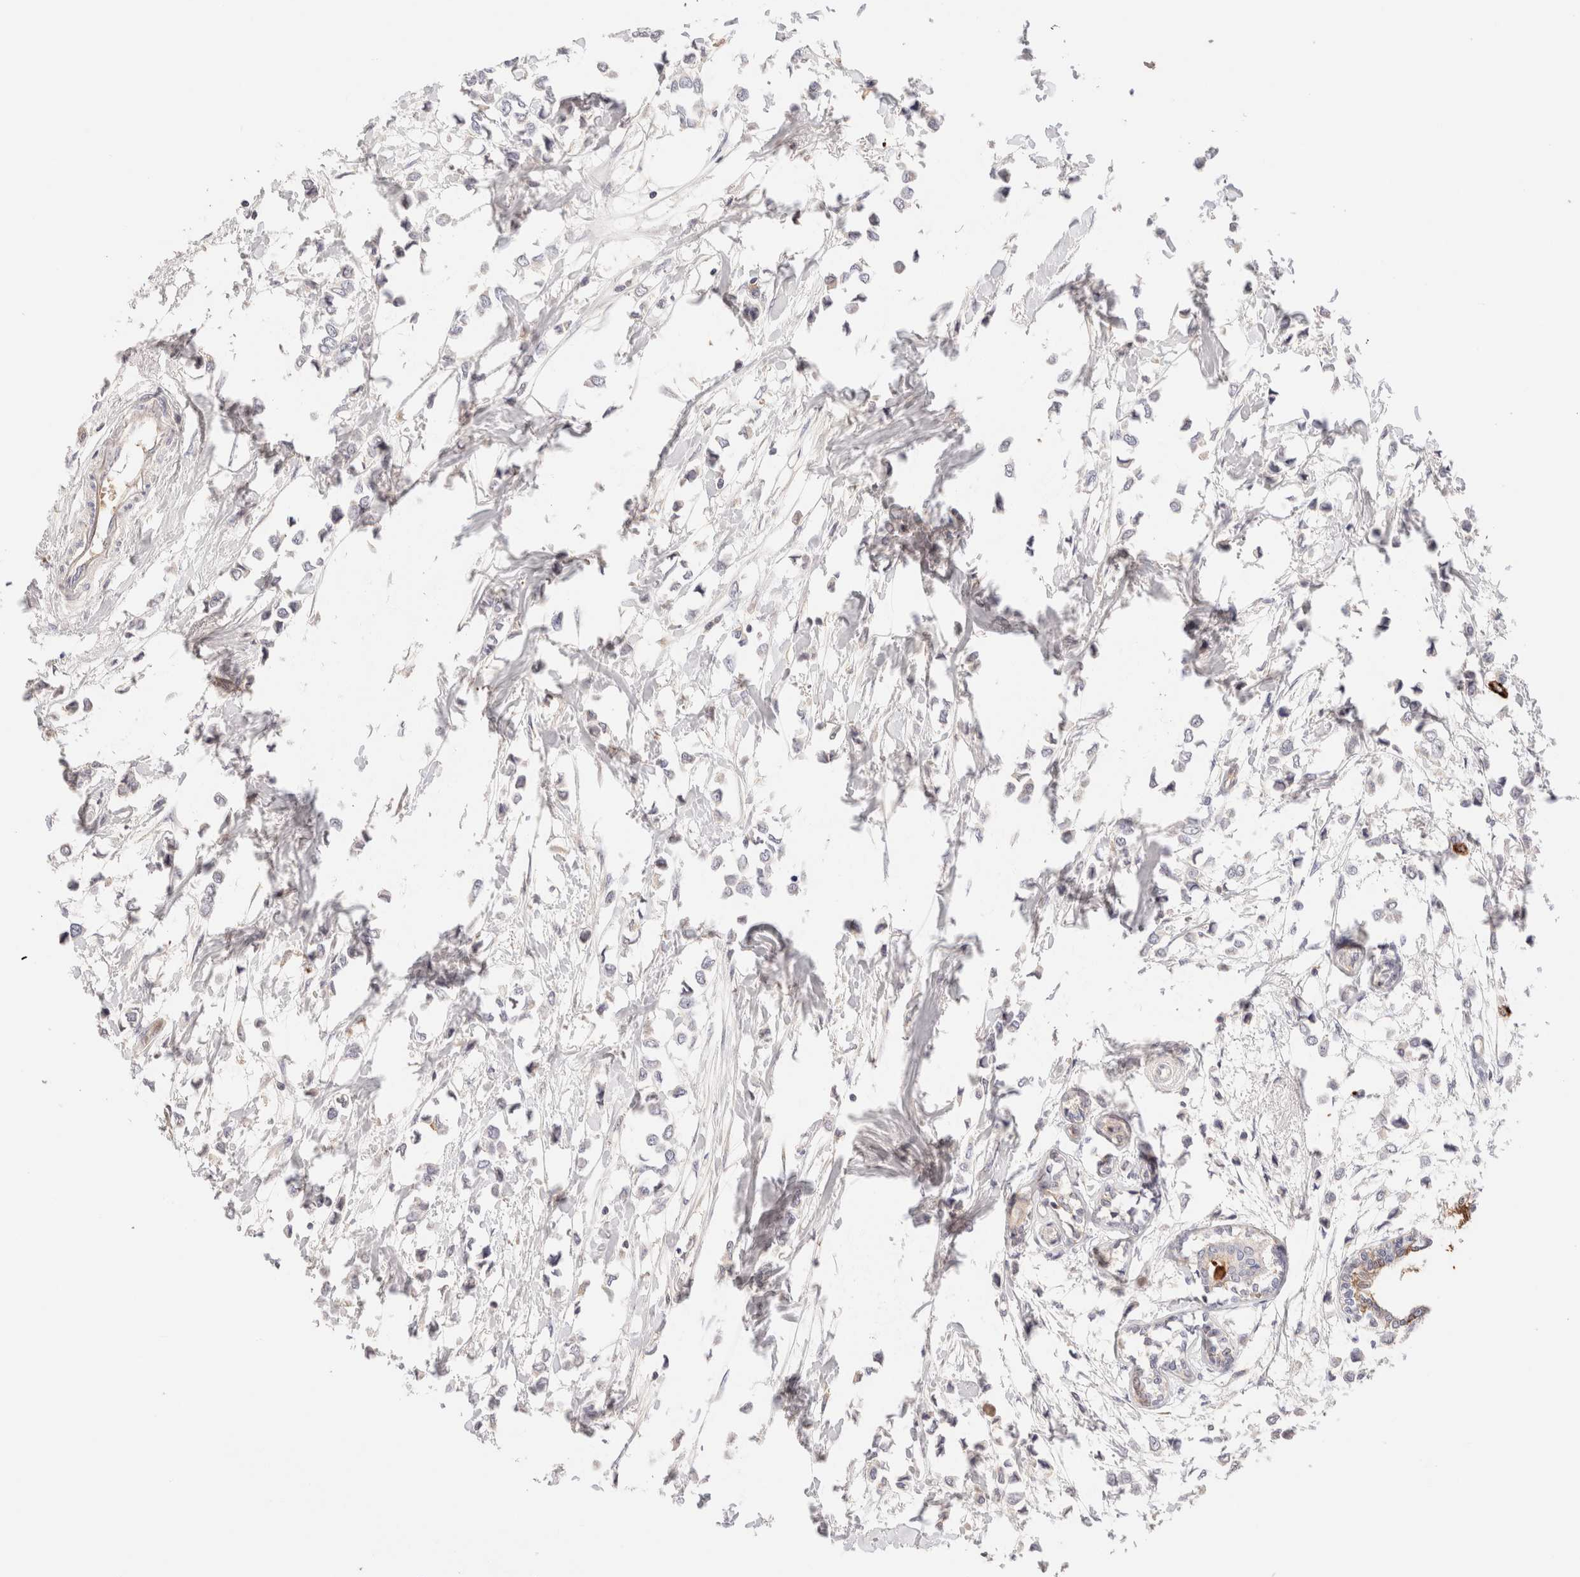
{"staining": {"intensity": "weak", "quantity": "<25%", "location": "cytoplasmic/membranous"}, "tissue": "breast cancer", "cell_type": "Tumor cells", "image_type": "cancer", "snomed": [{"axis": "morphology", "description": "Lobular carcinoma"}, {"axis": "topography", "description": "Breast"}], "caption": "IHC micrograph of neoplastic tissue: breast cancer (lobular carcinoma) stained with DAB reveals no significant protein expression in tumor cells.", "gene": "SCGB2A2", "patient": {"sex": "female", "age": 51}}